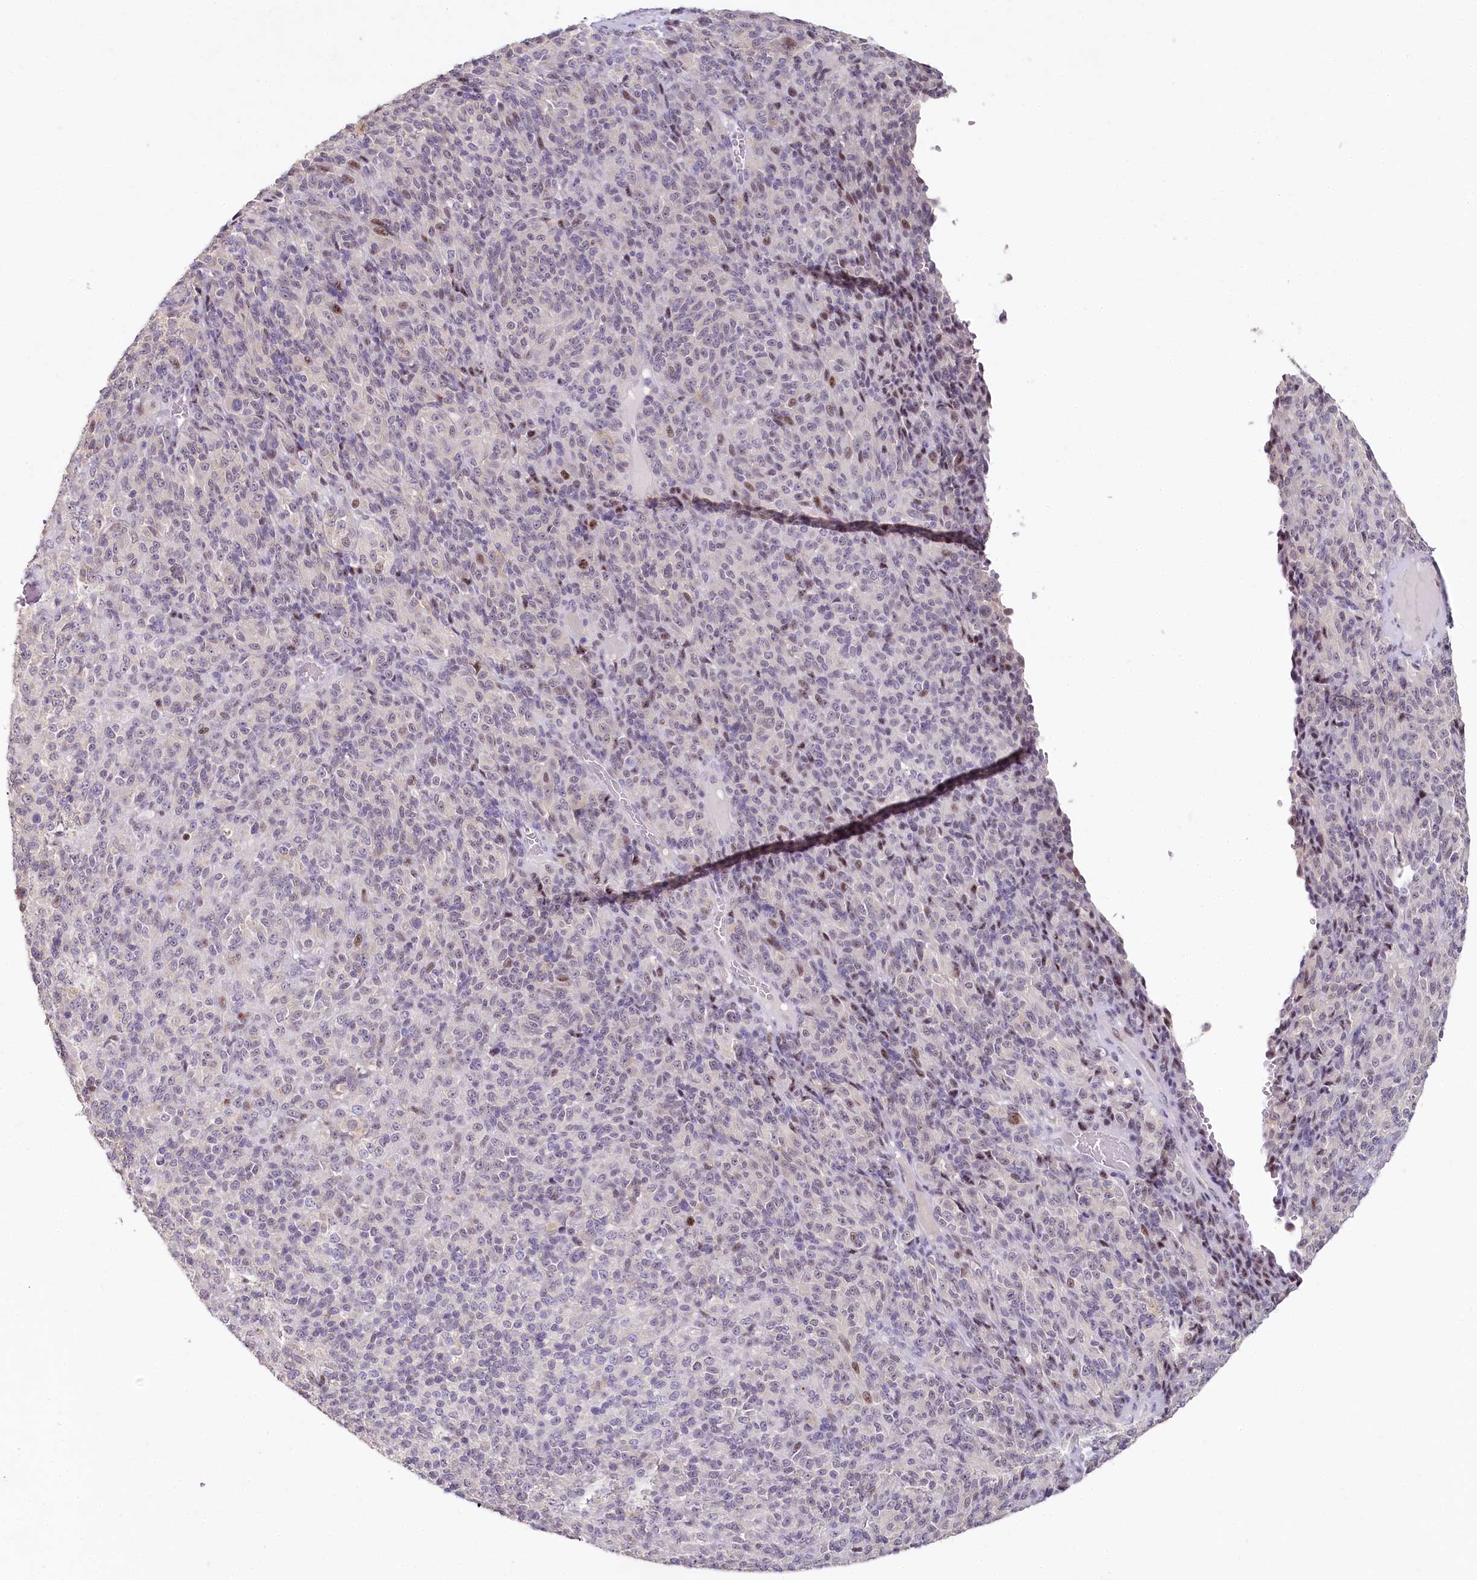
{"staining": {"intensity": "negative", "quantity": "none", "location": "none"}, "tissue": "melanoma", "cell_type": "Tumor cells", "image_type": "cancer", "snomed": [{"axis": "morphology", "description": "Malignant melanoma, Metastatic site"}, {"axis": "topography", "description": "Brain"}], "caption": "An IHC micrograph of malignant melanoma (metastatic site) is shown. There is no staining in tumor cells of malignant melanoma (metastatic site).", "gene": "HPD", "patient": {"sex": "female", "age": 56}}